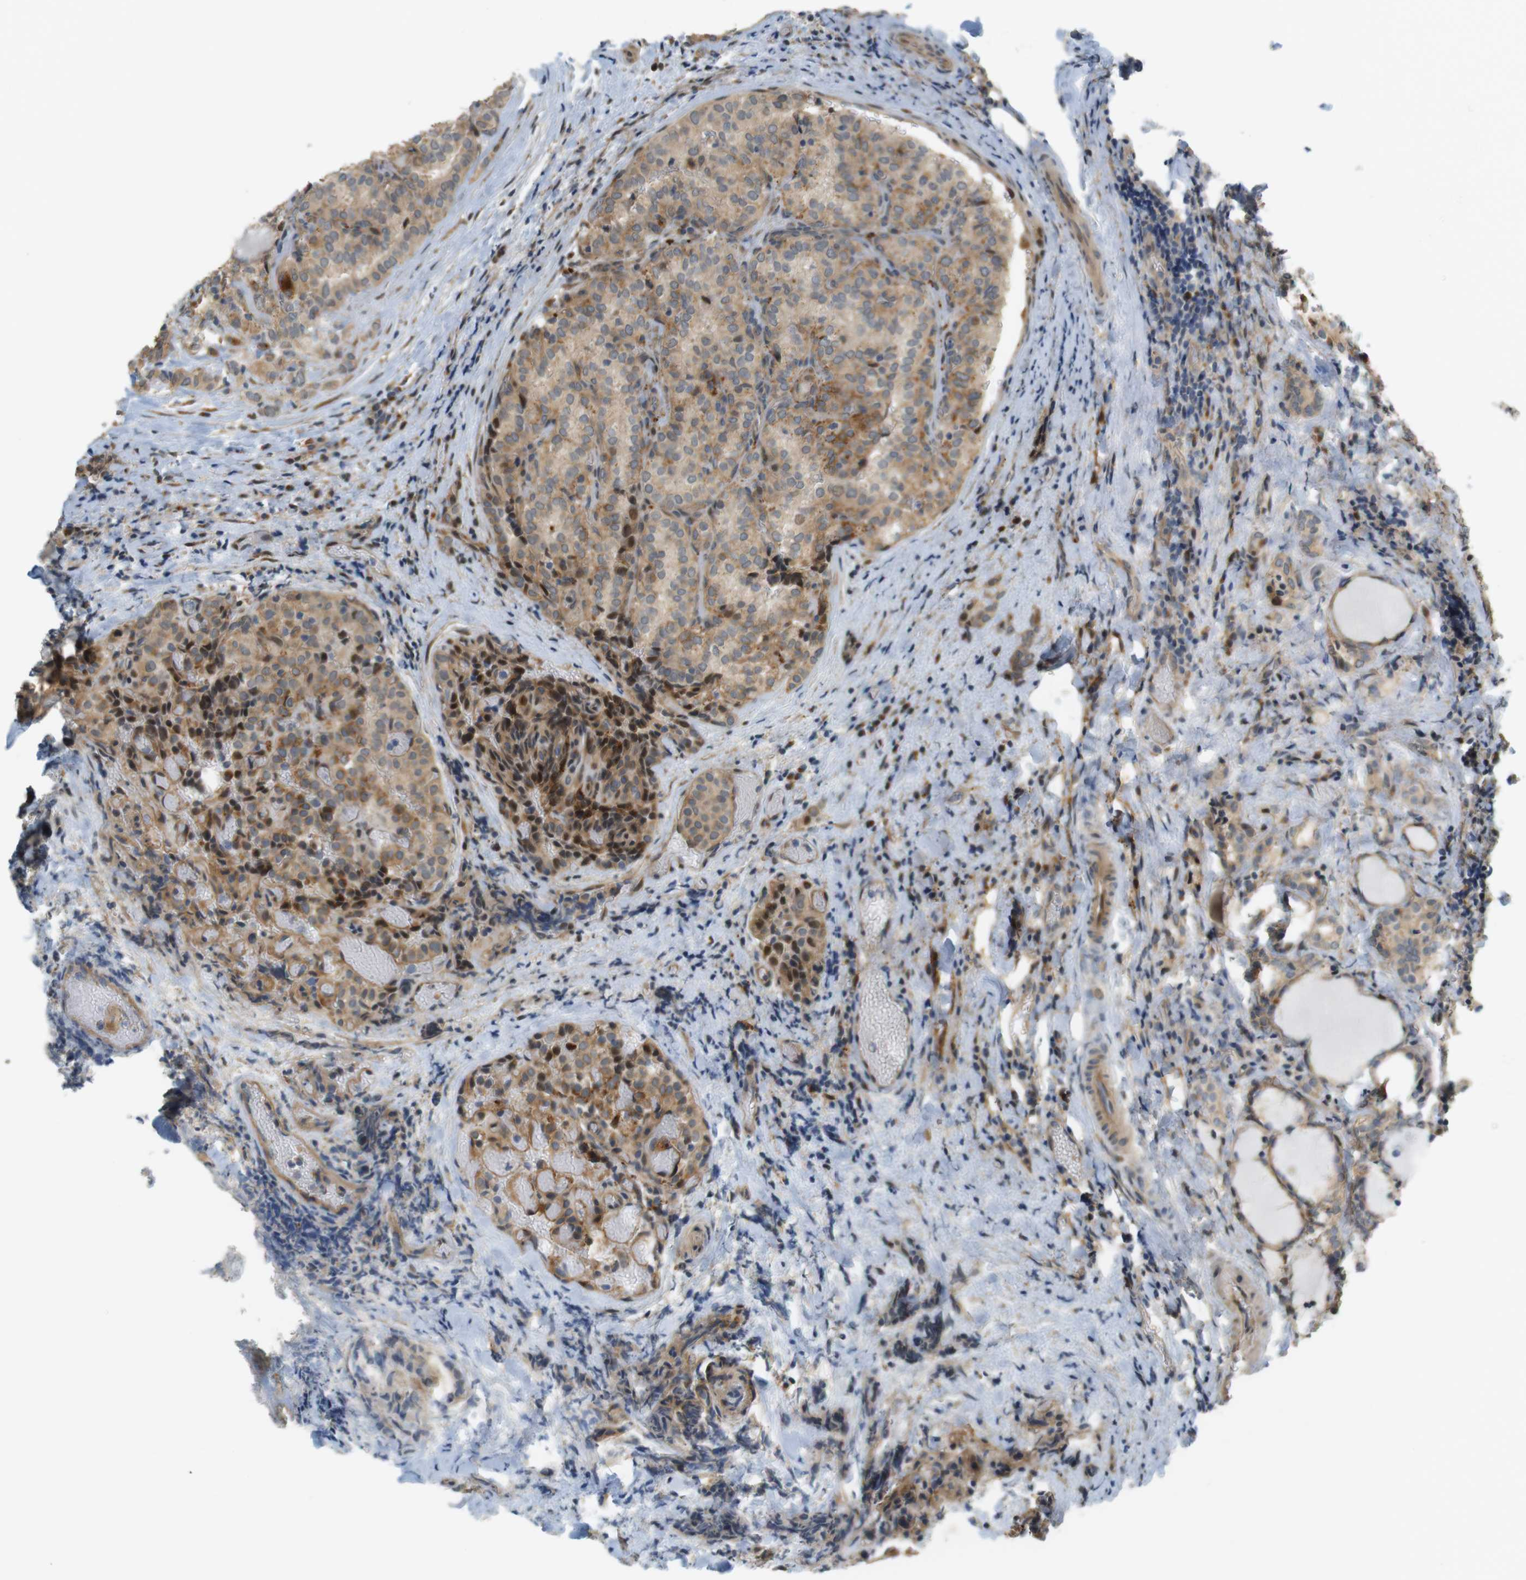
{"staining": {"intensity": "moderate", "quantity": "25%-75%", "location": "cytoplasmic/membranous"}, "tissue": "thyroid cancer", "cell_type": "Tumor cells", "image_type": "cancer", "snomed": [{"axis": "morphology", "description": "Normal tissue, NOS"}, {"axis": "morphology", "description": "Papillary adenocarcinoma, NOS"}, {"axis": "topography", "description": "Thyroid gland"}], "caption": "A photomicrograph of human thyroid papillary adenocarcinoma stained for a protein exhibits moderate cytoplasmic/membranous brown staining in tumor cells. (Brightfield microscopy of DAB IHC at high magnification).", "gene": "TSPAN9", "patient": {"sex": "female", "age": 30}}